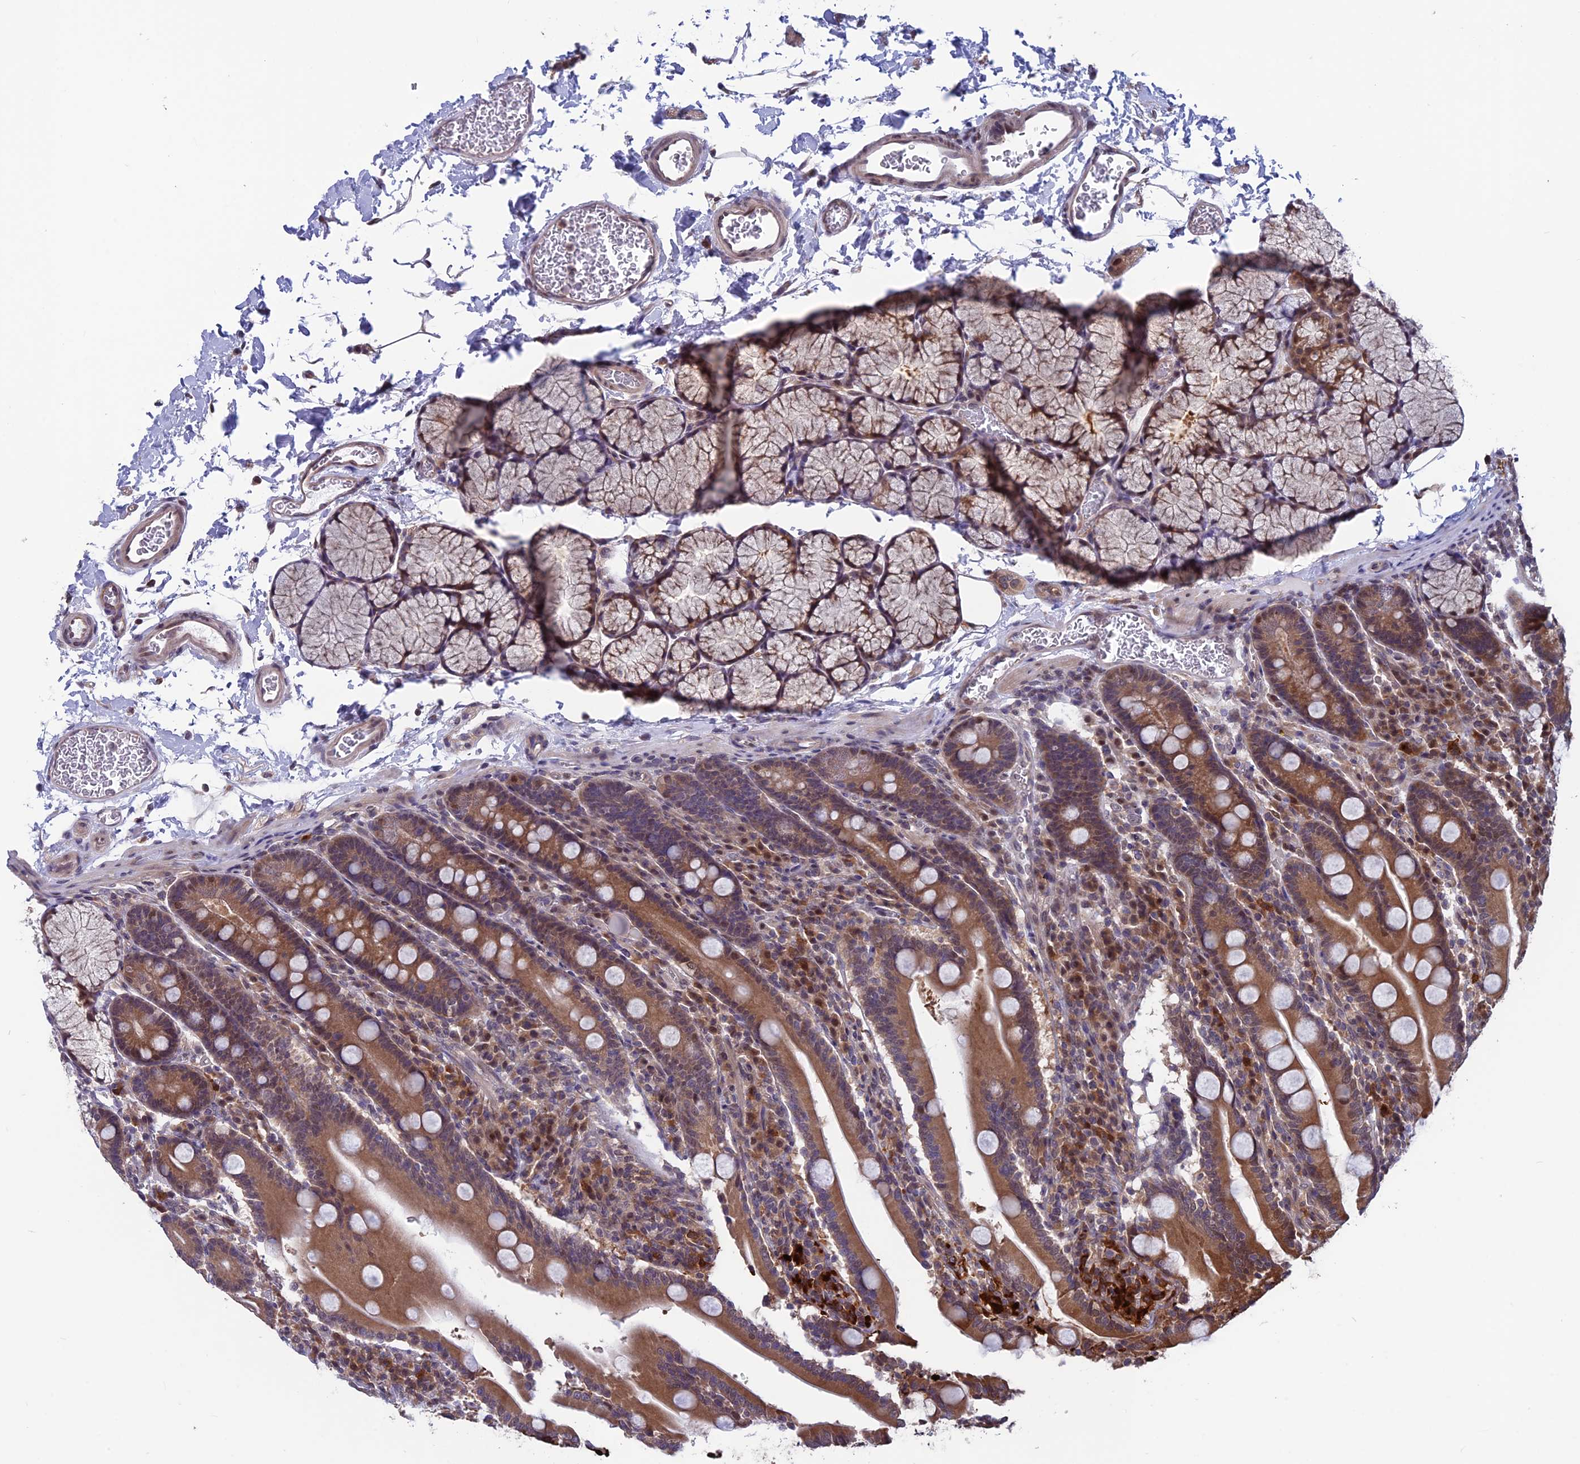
{"staining": {"intensity": "moderate", "quantity": ">75%", "location": "cytoplasmic/membranous"}, "tissue": "duodenum", "cell_type": "Glandular cells", "image_type": "normal", "snomed": [{"axis": "morphology", "description": "Normal tissue, NOS"}, {"axis": "topography", "description": "Duodenum"}], "caption": "Brown immunohistochemical staining in normal duodenum shows moderate cytoplasmic/membranous positivity in approximately >75% of glandular cells.", "gene": "MAST2", "patient": {"sex": "male", "age": 35}}